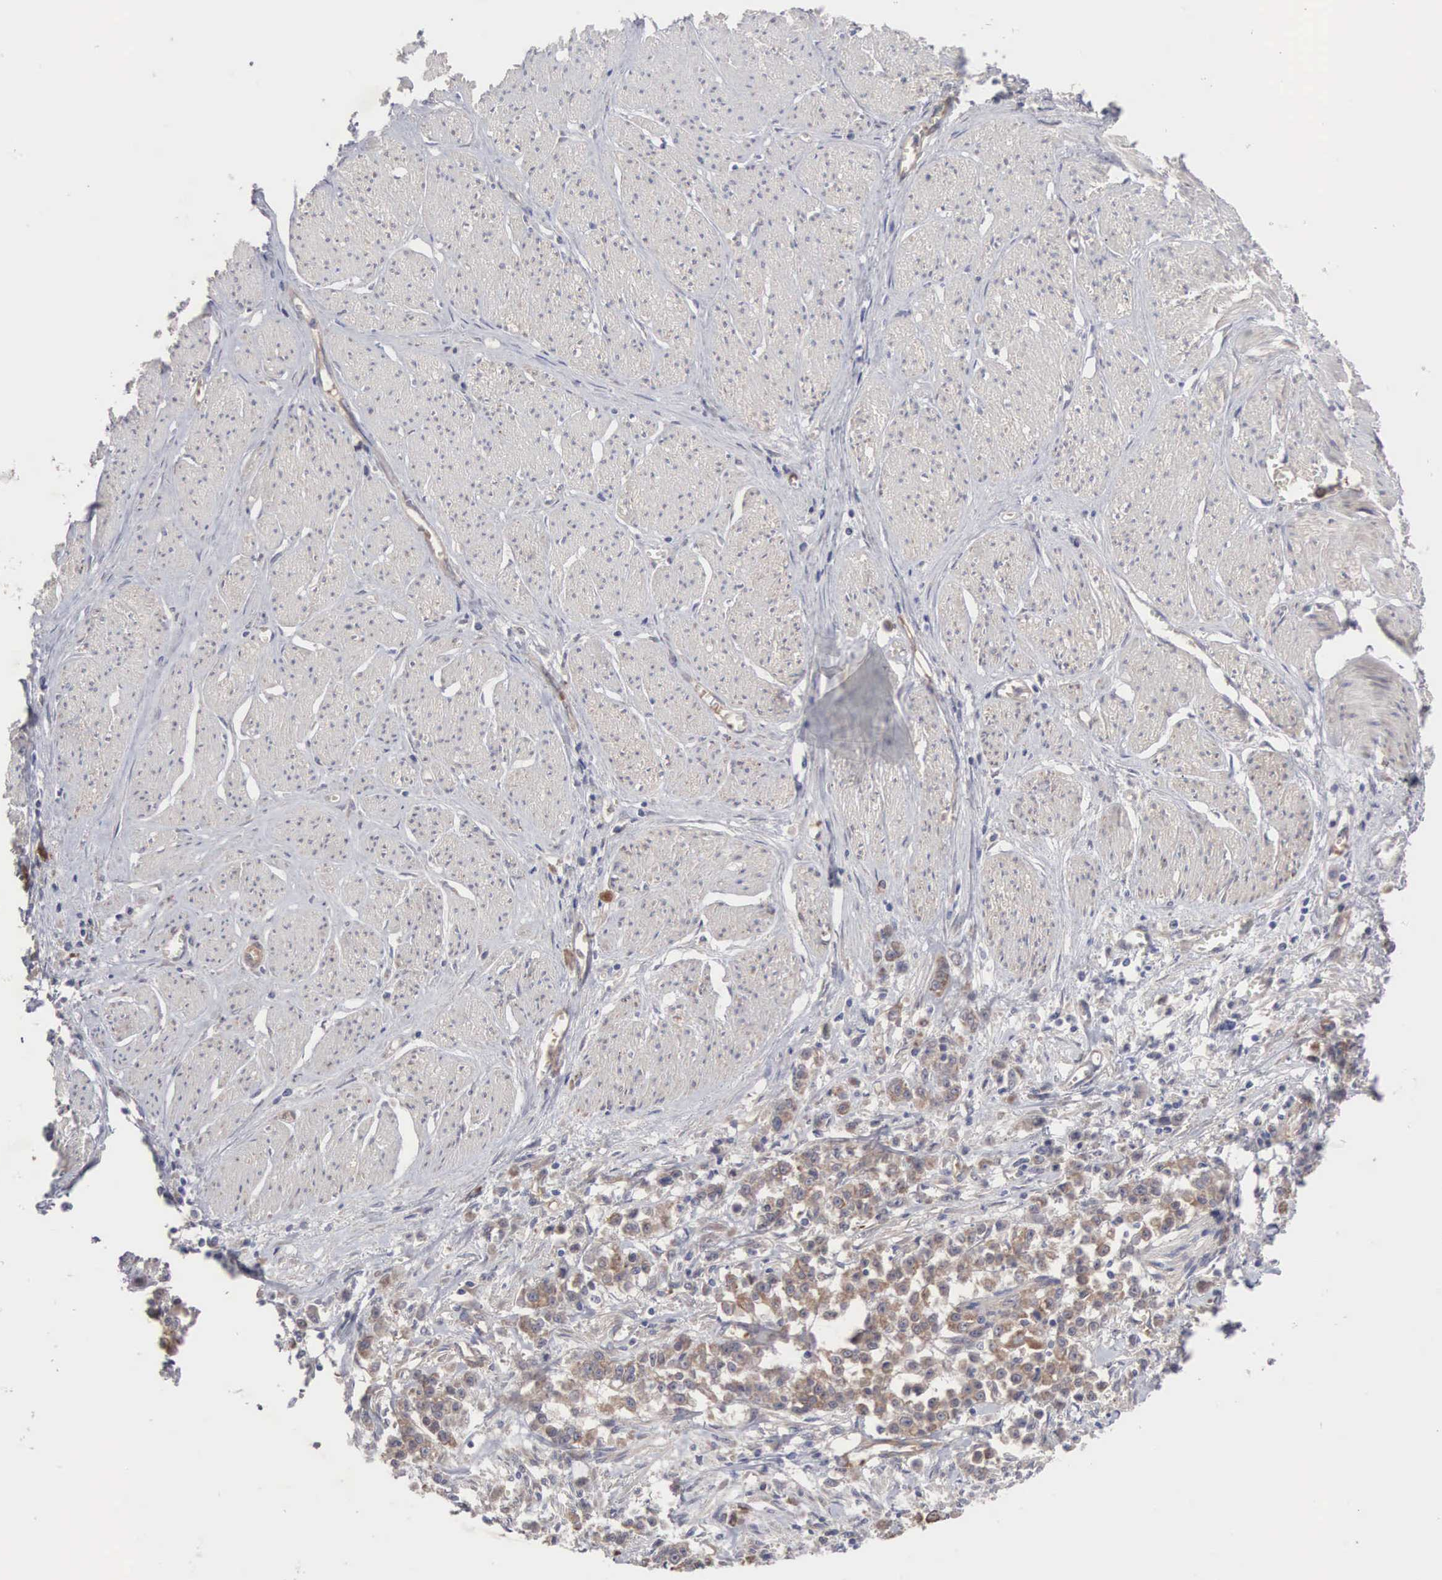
{"staining": {"intensity": "moderate", "quantity": ">75%", "location": "cytoplasmic/membranous"}, "tissue": "stomach cancer", "cell_type": "Tumor cells", "image_type": "cancer", "snomed": [{"axis": "morphology", "description": "Adenocarcinoma, NOS"}, {"axis": "topography", "description": "Stomach"}], "caption": "Immunohistochemistry of human stomach cancer (adenocarcinoma) displays medium levels of moderate cytoplasmic/membranous expression in approximately >75% of tumor cells.", "gene": "INF2", "patient": {"sex": "male", "age": 72}}